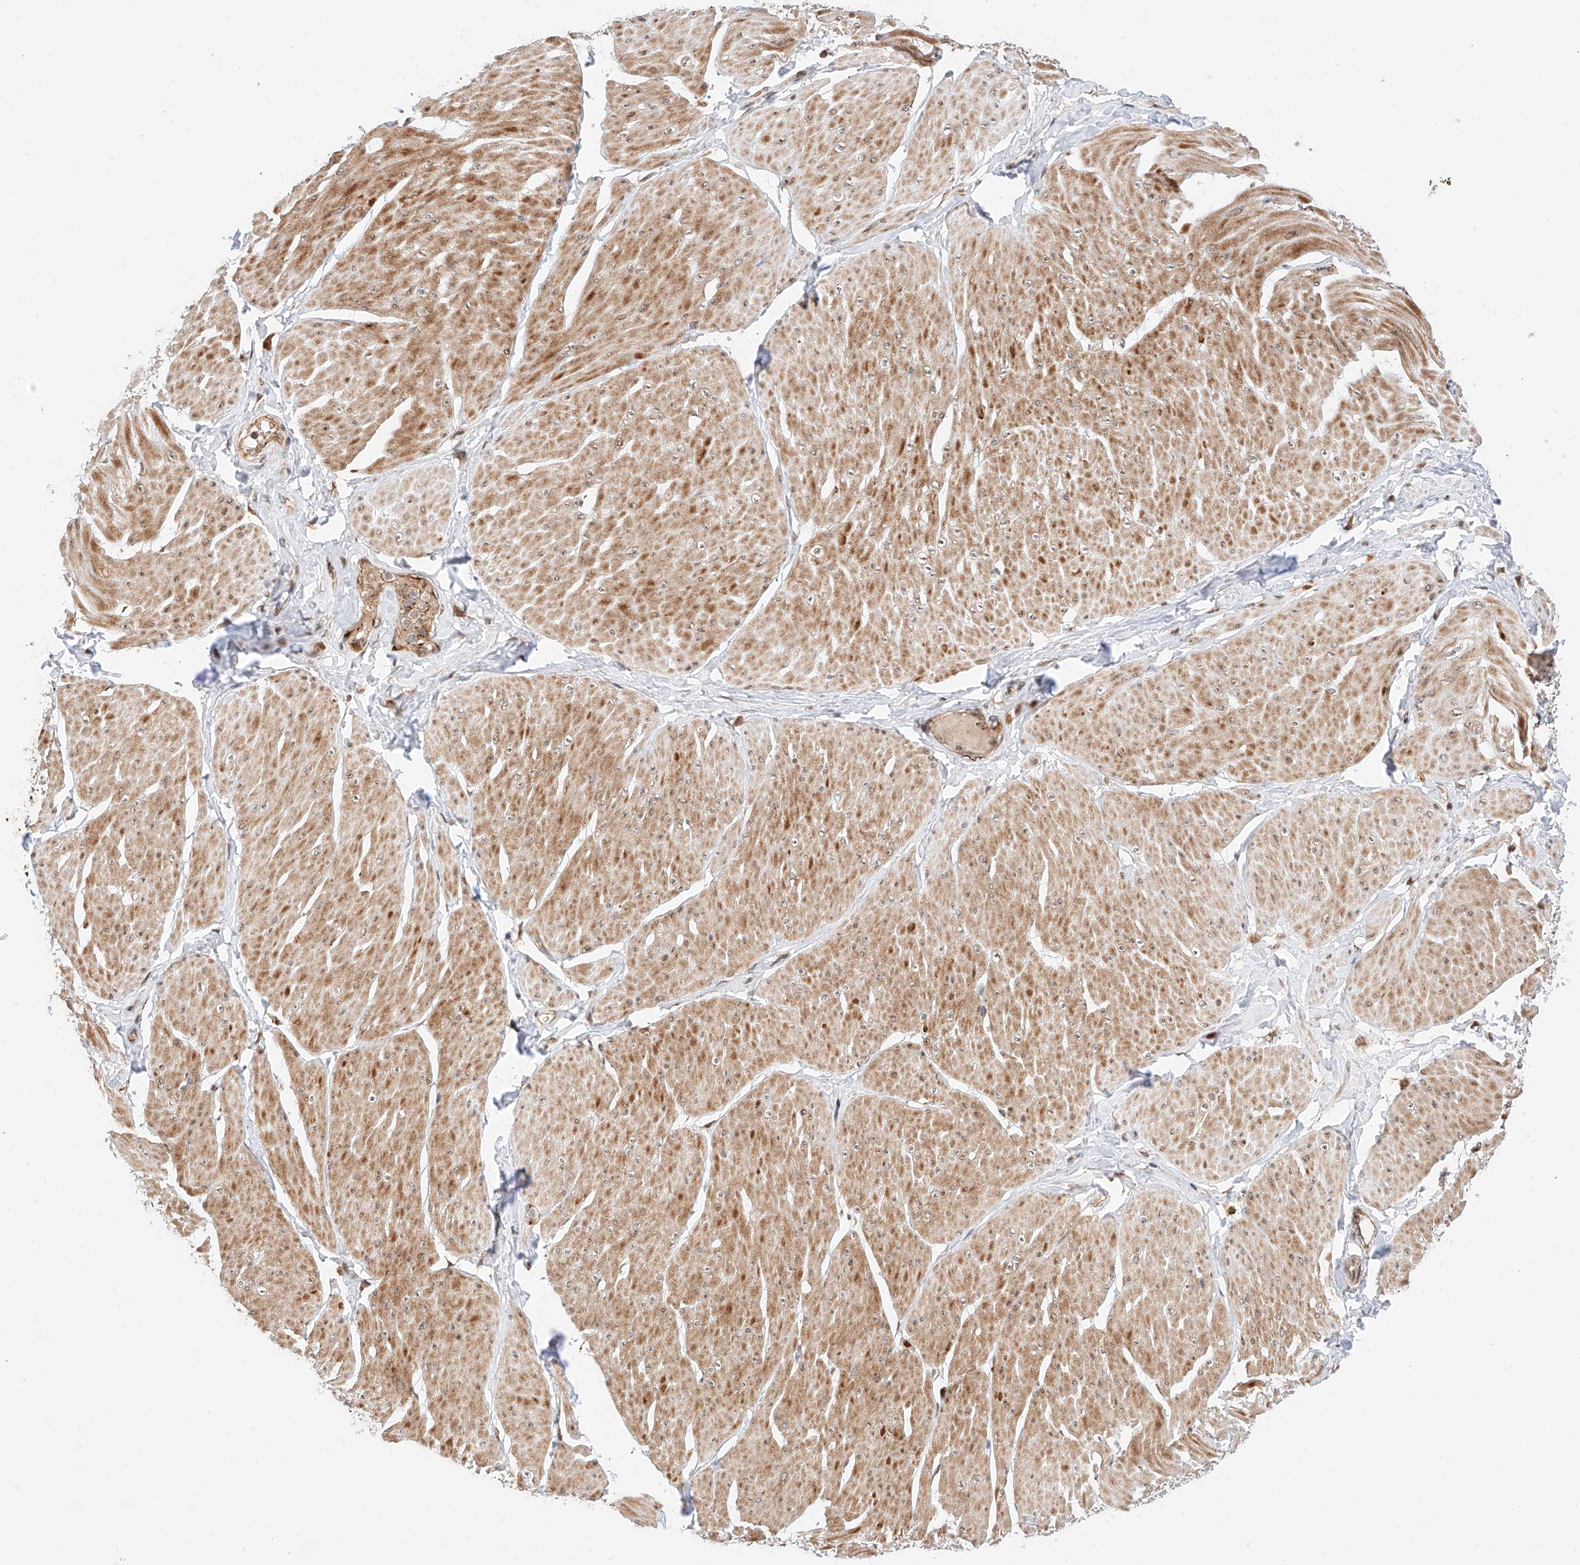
{"staining": {"intensity": "moderate", "quantity": ">75%", "location": "cytoplasmic/membranous"}, "tissue": "smooth muscle", "cell_type": "Smooth muscle cells", "image_type": "normal", "snomed": [{"axis": "morphology", "description": "Urothelial carcinoma, High grade"}, {"axis": "topography", "description": "Urinary bladder"}], "caption": "IHC of benign smooth muscle reveals medium levels of moderate cytoplasmic/membranous positivity in about >75% of smooth muscle cells. (DAB = brown stain, brightfield microscopy at high magnification).", "gene": "THTPA", "patient": {"sex": "male", "age": 46}}